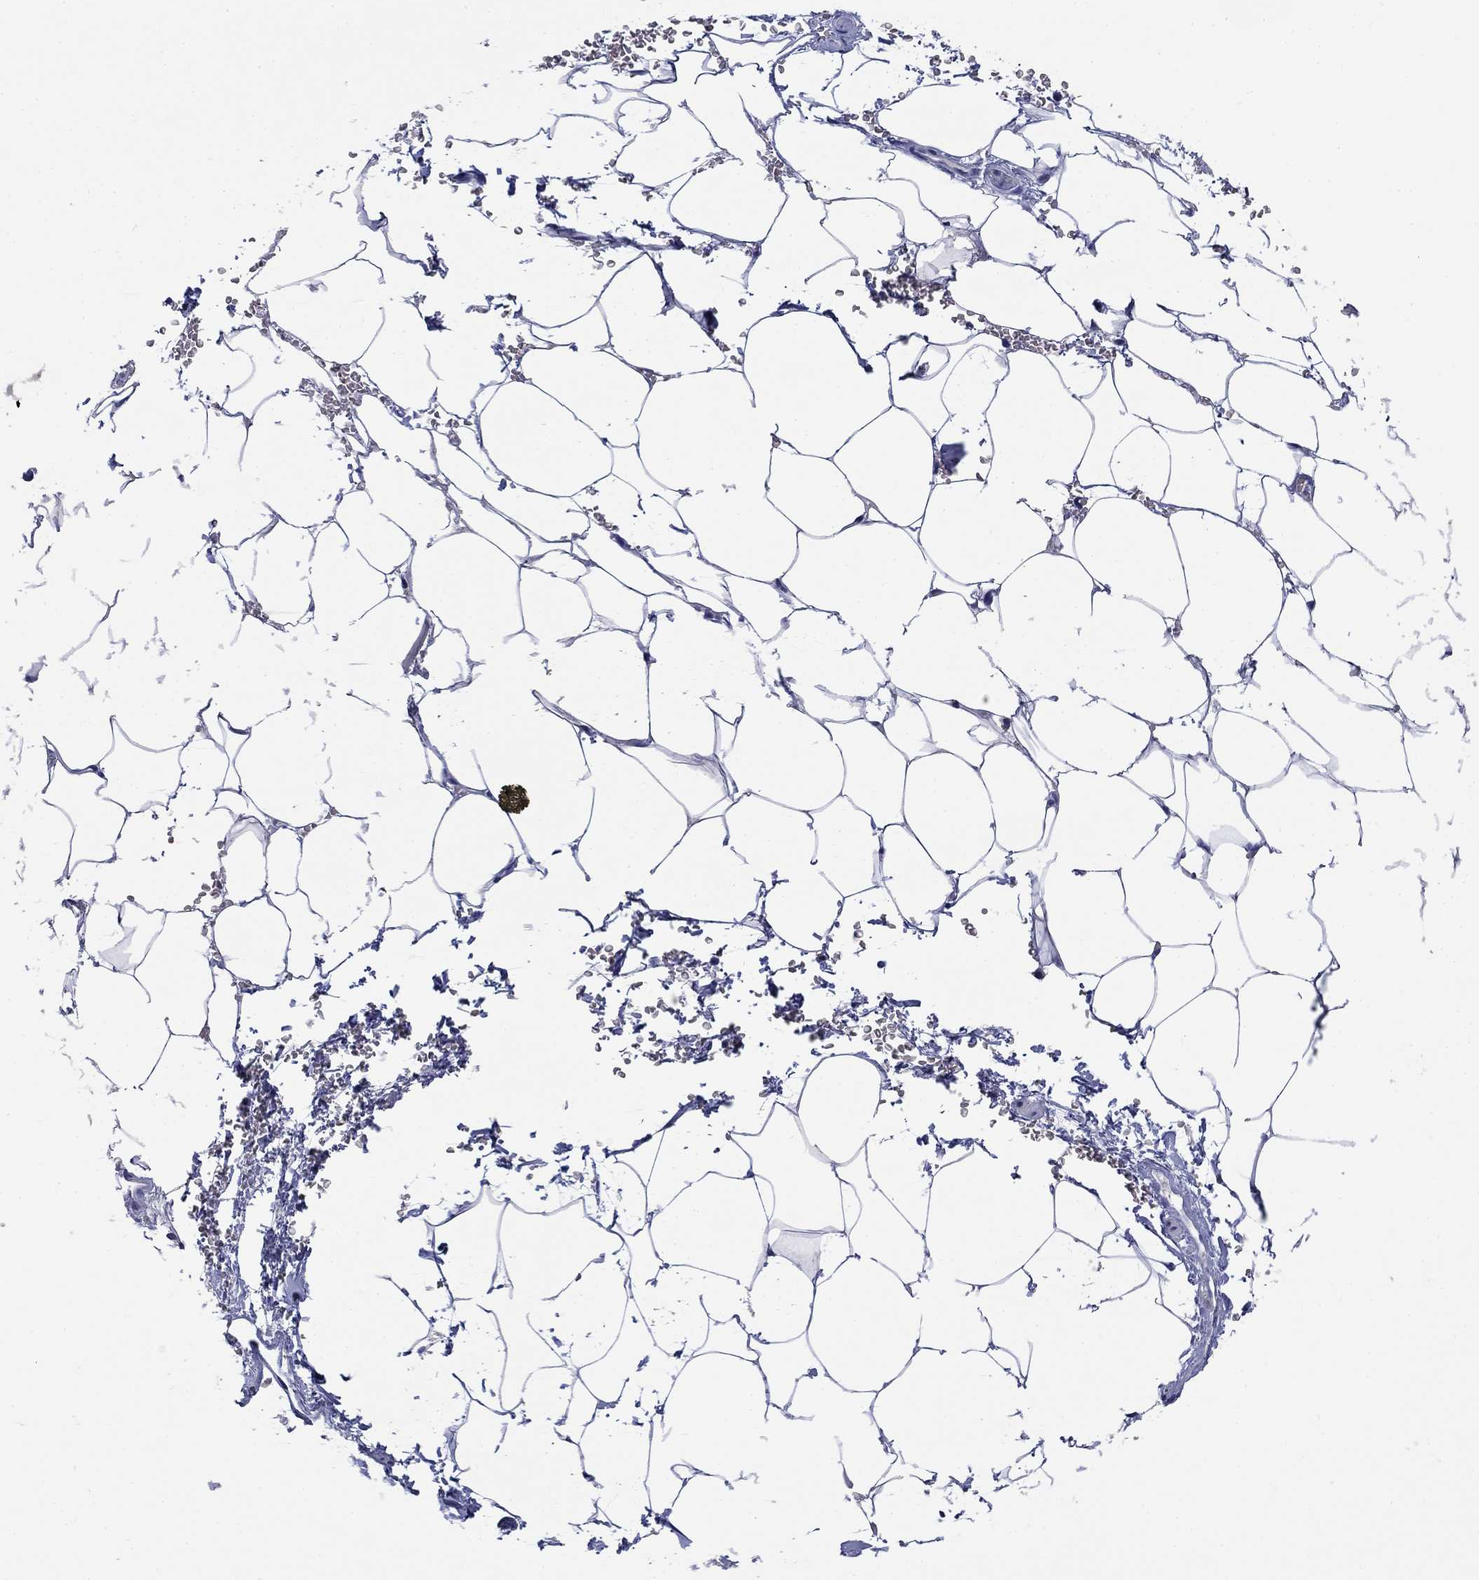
{"staining": {"intensity": "negative", "quantity": "none", "location": "none"}, "tissue": "adipose tissue", "cell_type": "Adipocytes", "image_type": "normal", "snomed": [{"axis": "morphology", "description": "Normal tissue, NOS"}, {"axis": "topography", "description": "Soft tissue"}, {"axis": "topography", "description": "Adipose tissue"}, {"axis": "topography", "description": "Vascular tissue"}, {"axis": "topography", "description": "Peripheral nerve tissue"}], "caption": "Immunohistochemical staining of normal adipose tissue reveals no significant positivity in adipocytes.", "gene": "PTPRZ1", "patient": {"sex": "male", "age": 68}}